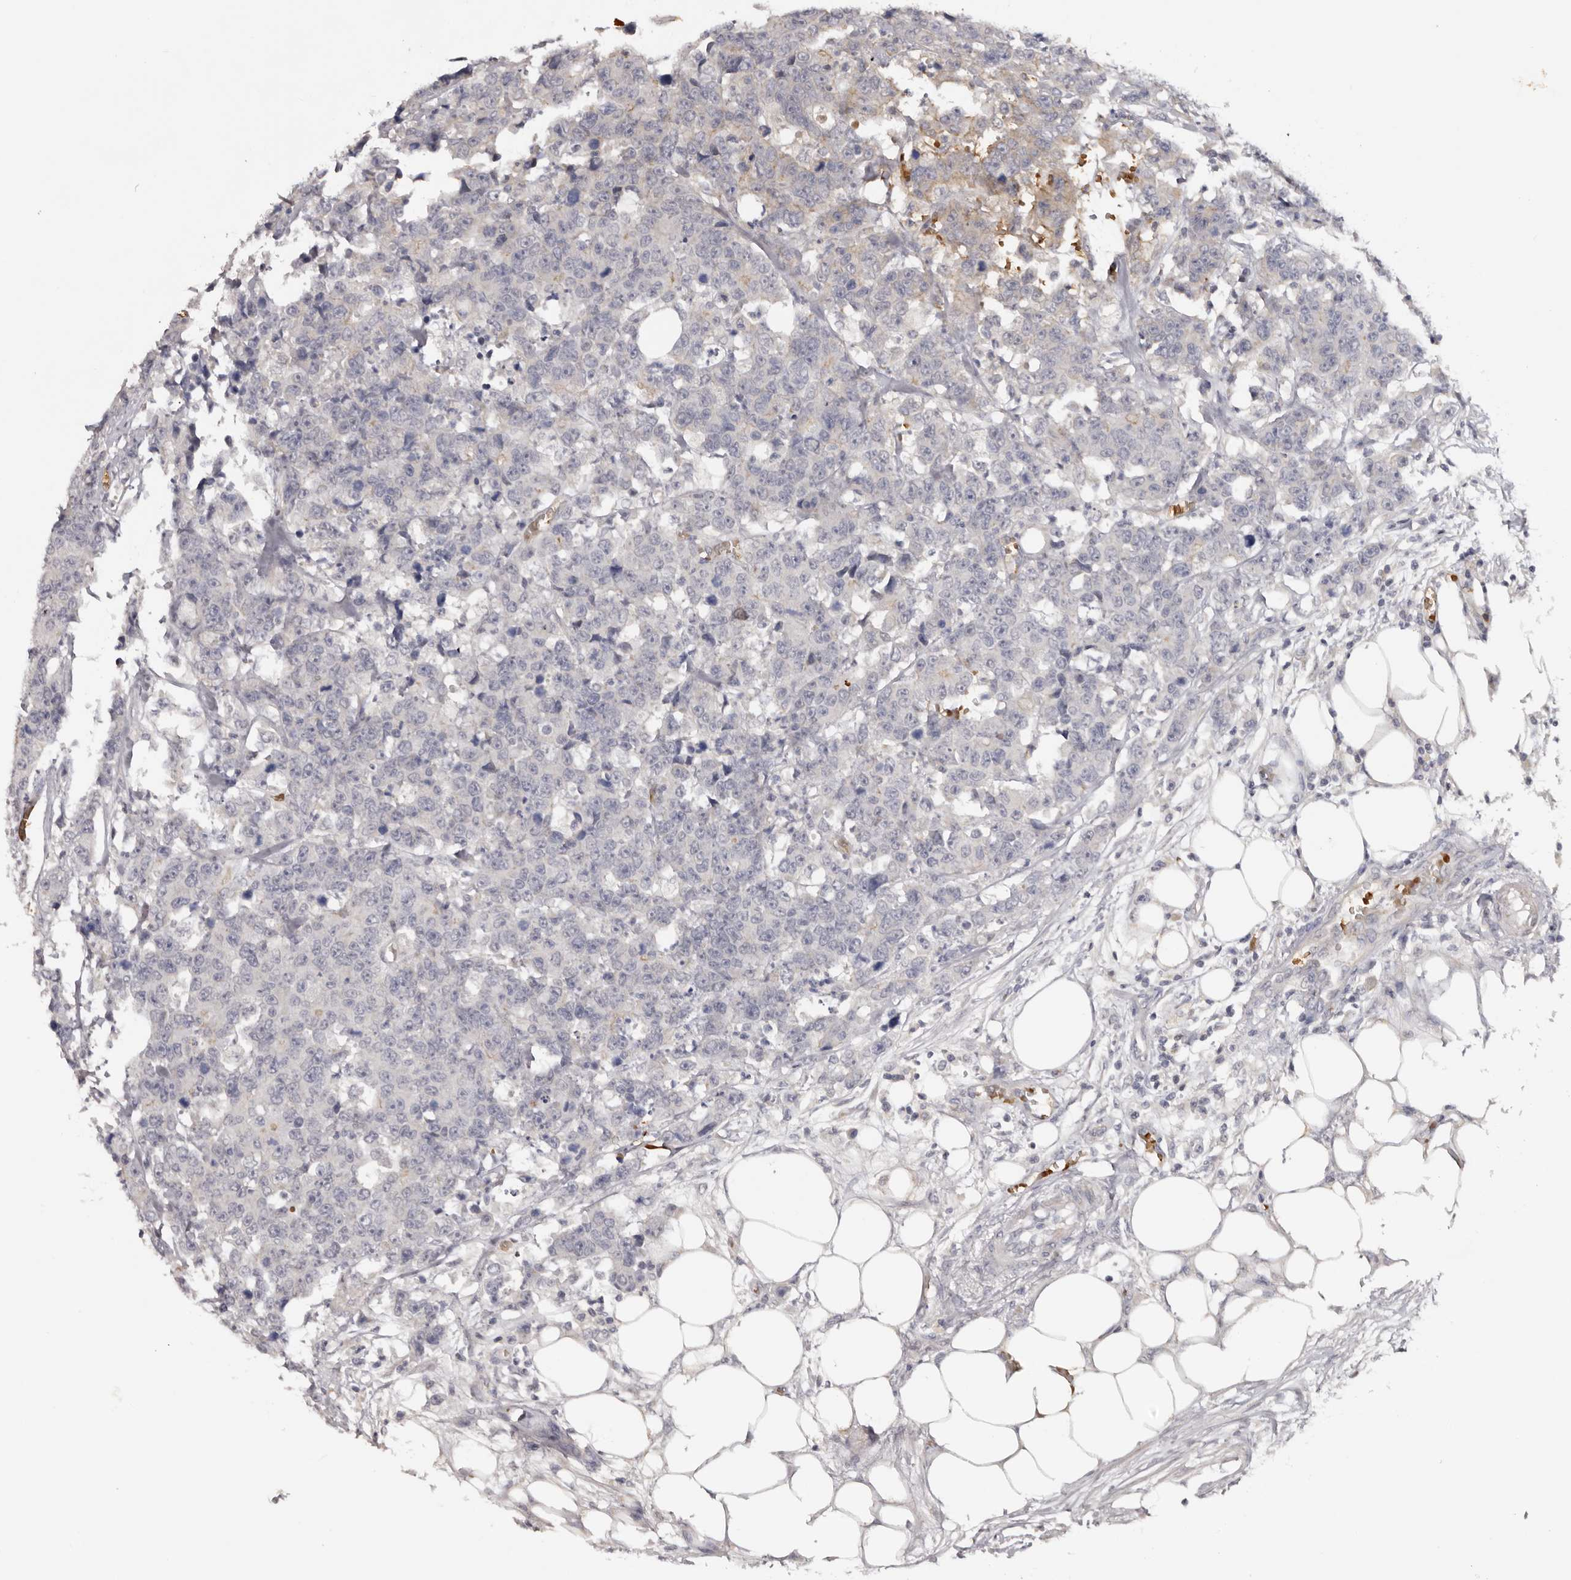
{"staining": {"intensity": "weak", "quantity": "<25%", "location": "cytoplasmic/membranous"}, "tissue": "colorectal cancer", "cell_type": "Tumor cells", "image_type": "cancer", "snomed": [{"axis": "morphology", "description": "Adenocarcinoma, NOS"}, {"axis": "topography", "description": "Colon"}], "caption": "Colorectal adenocarcinoma was stained to show a protein in brown. There is no significant positivity in tumor cells. The staining was performed using DAB (3,3'-diaminobenzidine) to visualize the protein expression in brown, while the nuclei were stained in blue with hematoxylin (Magnification: 20x).", "gene": "TNR", "patient": {"sex": "female", "age": 86}}